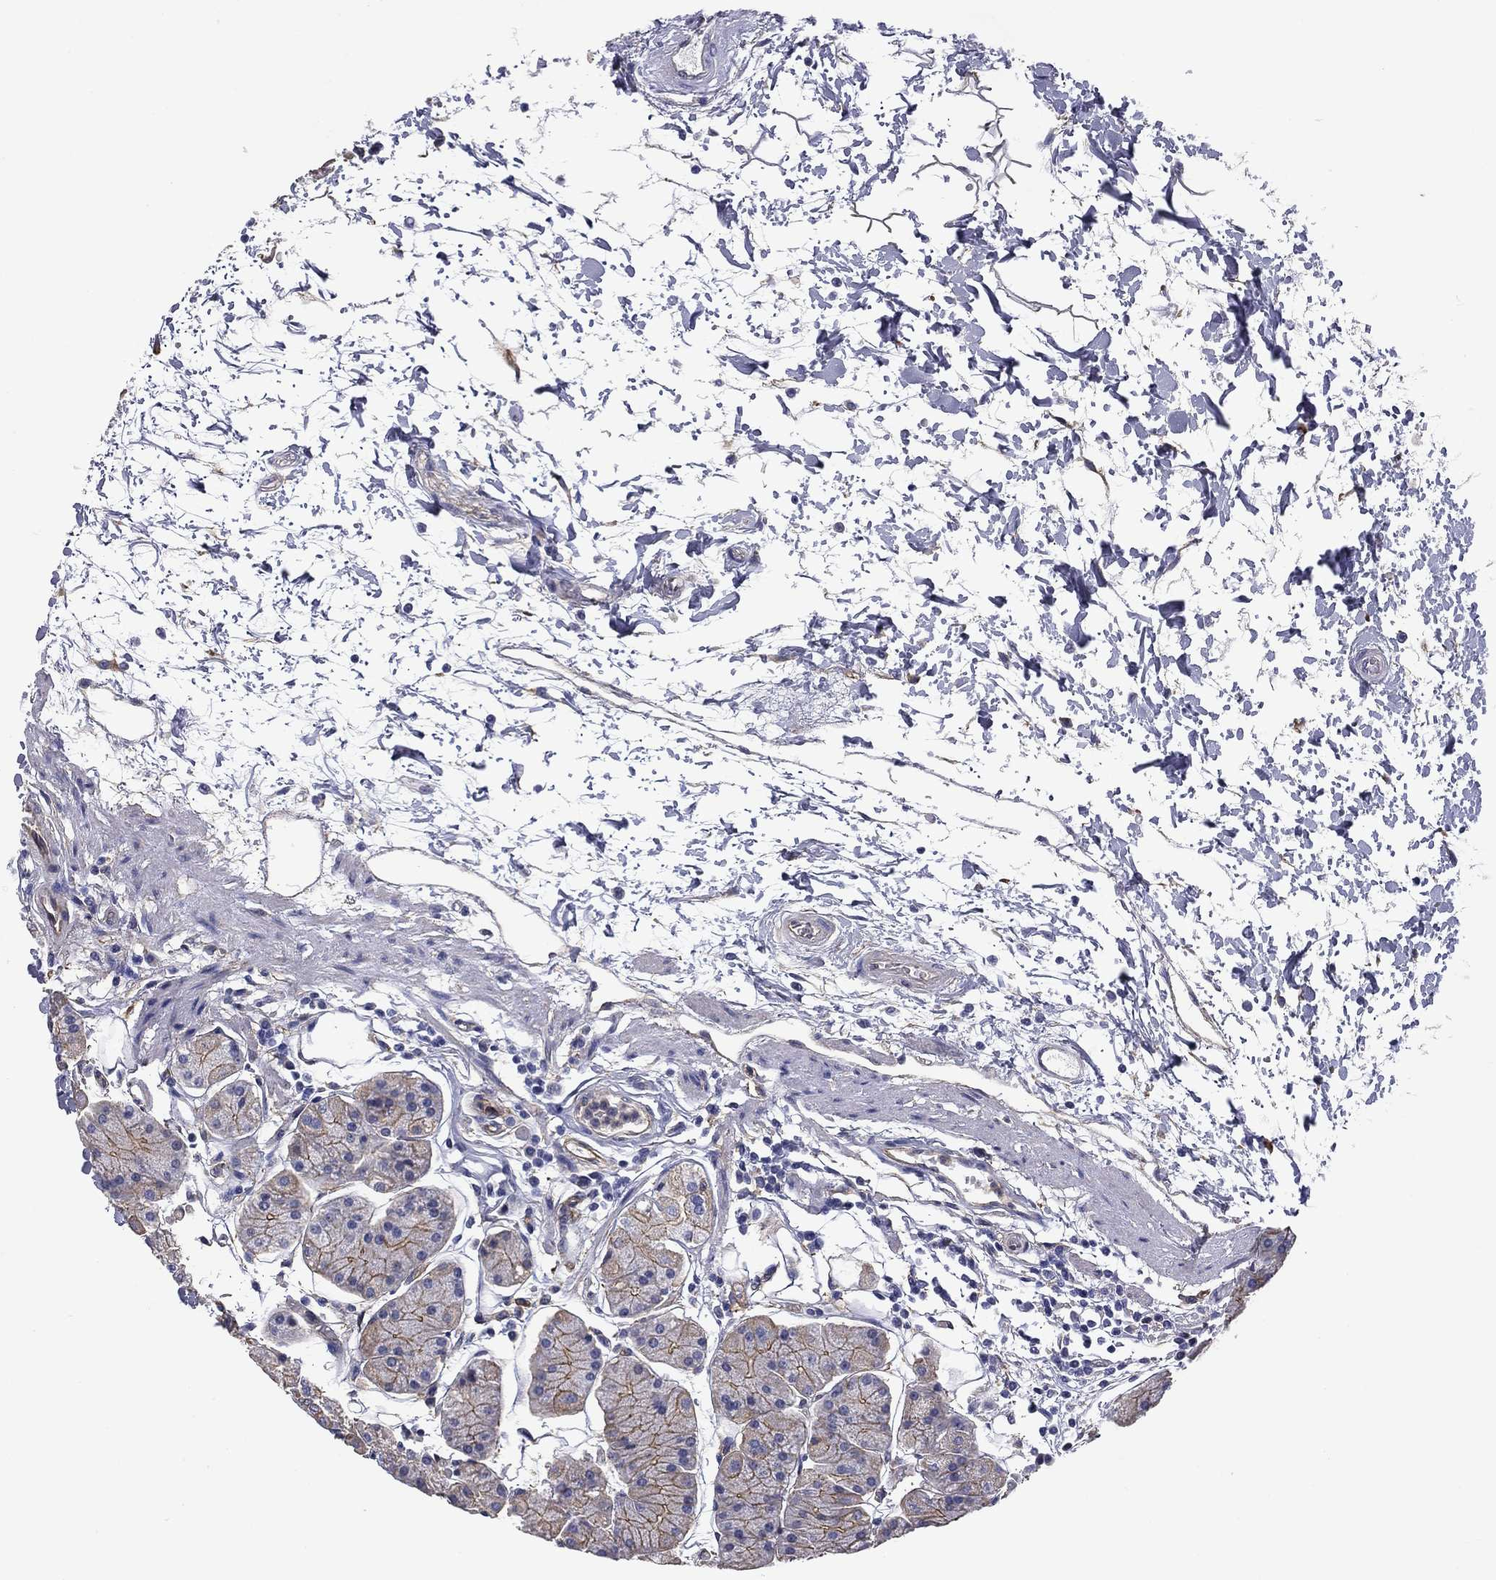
{"staining": {"intensity": "moderate", "quantity": "25%-75%", "location": "cytoplasmic/membranous"}, "tissue": "stomach", "cell_type": "Glandular cells", "image_type": "normal", "snomed": [{"axis": "morphology", "description": "Normal tissue, NOS"}, {"axis": "topography", "description": "Stomach"}], "caption": "Glandular cells show moderate cytoplasmic/membranous positivity in about 25%-75% of cells in unremarkable stomach.", "gene": "TCHH", "patient": {"sex": "male", "age": 54}}